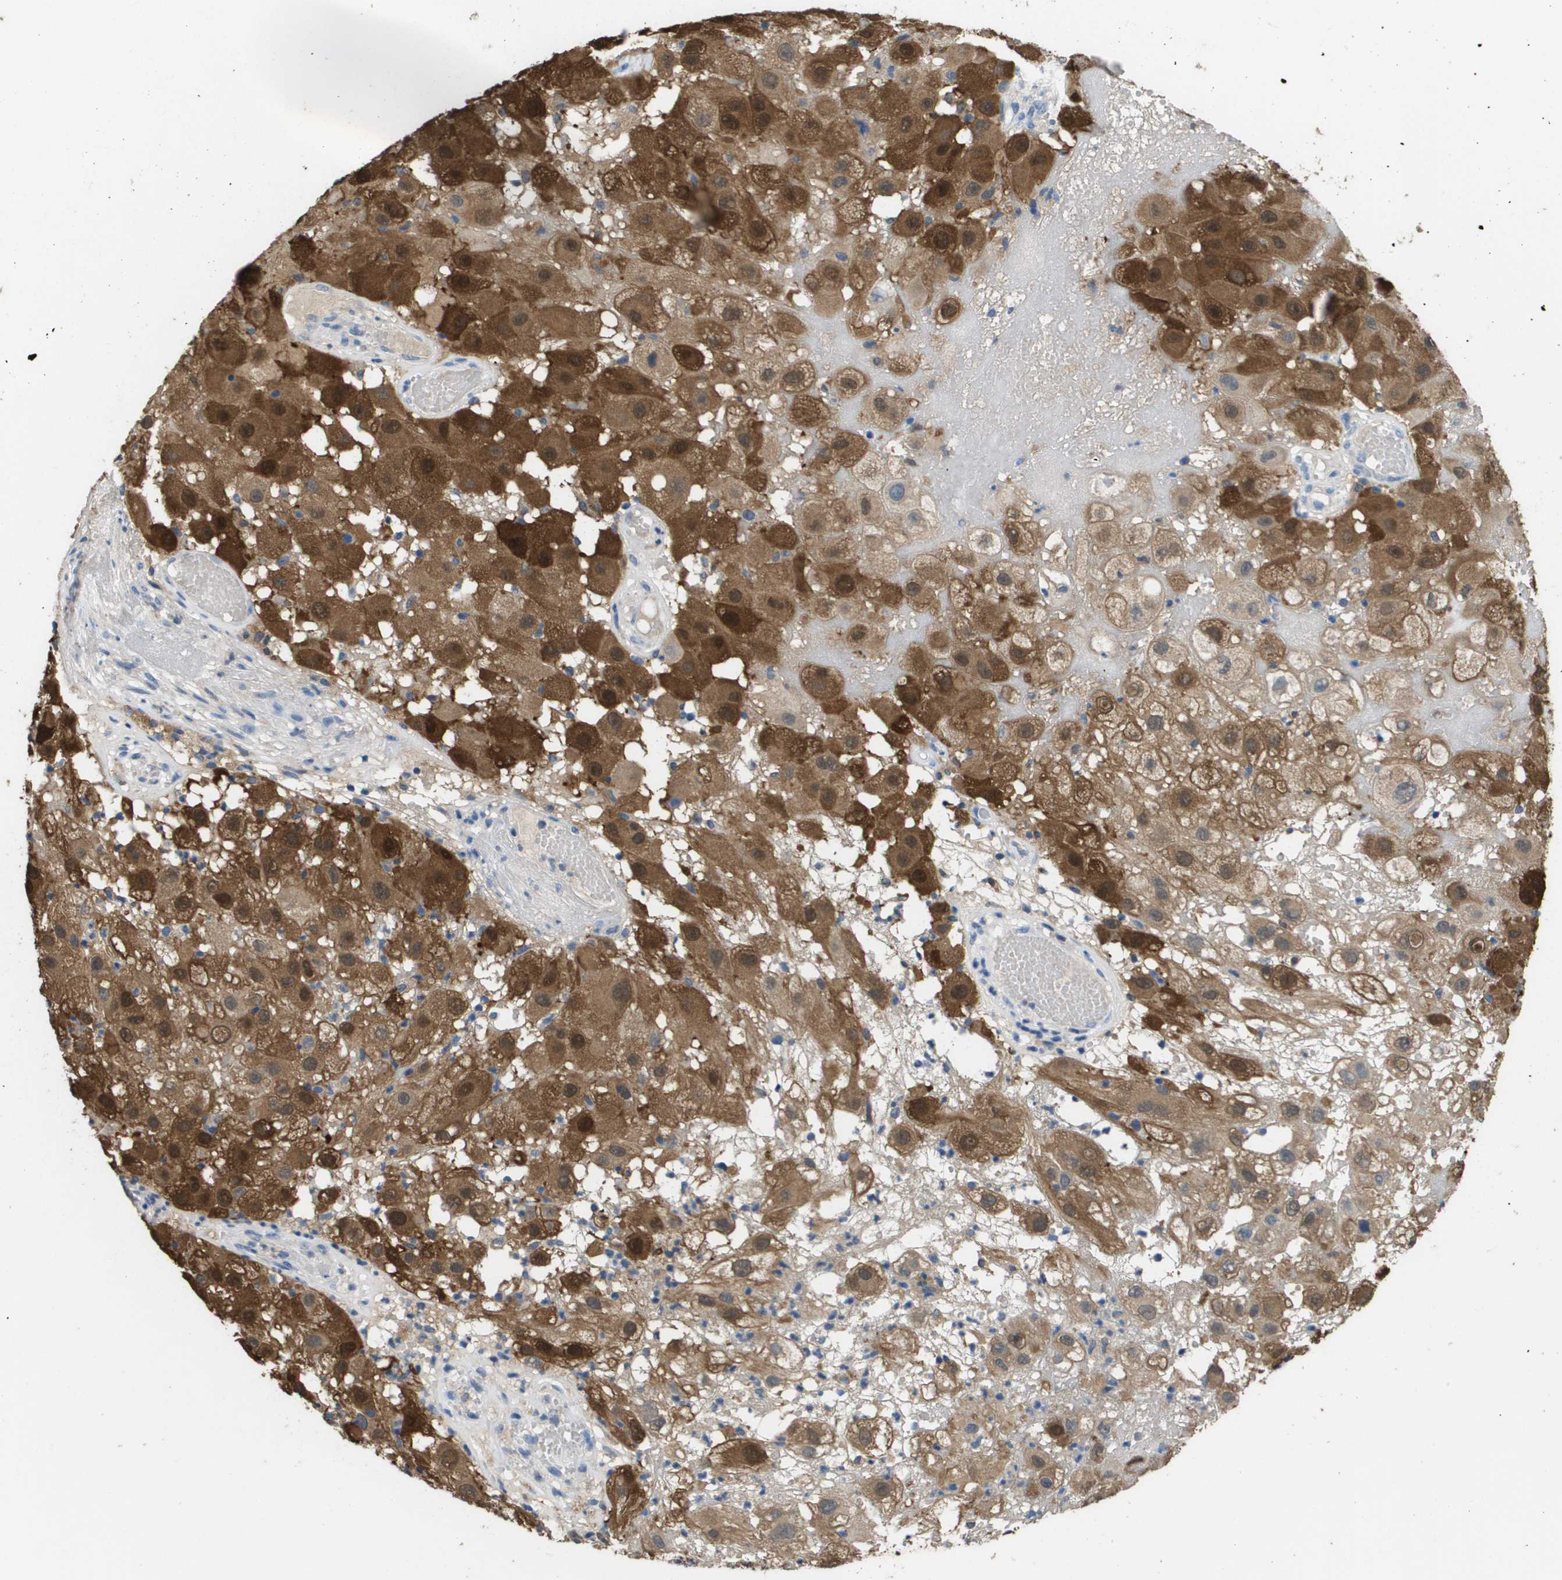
{"staining": {"intensity": "moderate", "quantity": ">75%", "location": "cytoplasmic/membranous"}, "tissue": "melanoma", "cell_type": "Tumor cells", "image_type": "cancer", "snomed": [{"axis": "morphology", "description": "Malignant melanoma, NOS"}, {"axis": "topography", "description": "Skin"}], "caption": "Immunohistochemistry histopathology image of neoplastic tissue: melanoma stained using immunohistochemistry reveals medium levels of moderate protein expression localized specifically in the cytoplasmic/membranous of tumor cells, appearing as a cytoplasmic/membranous brown color.", "gene": "FABP5", "patient": {"sex": "female", "age": 81}}